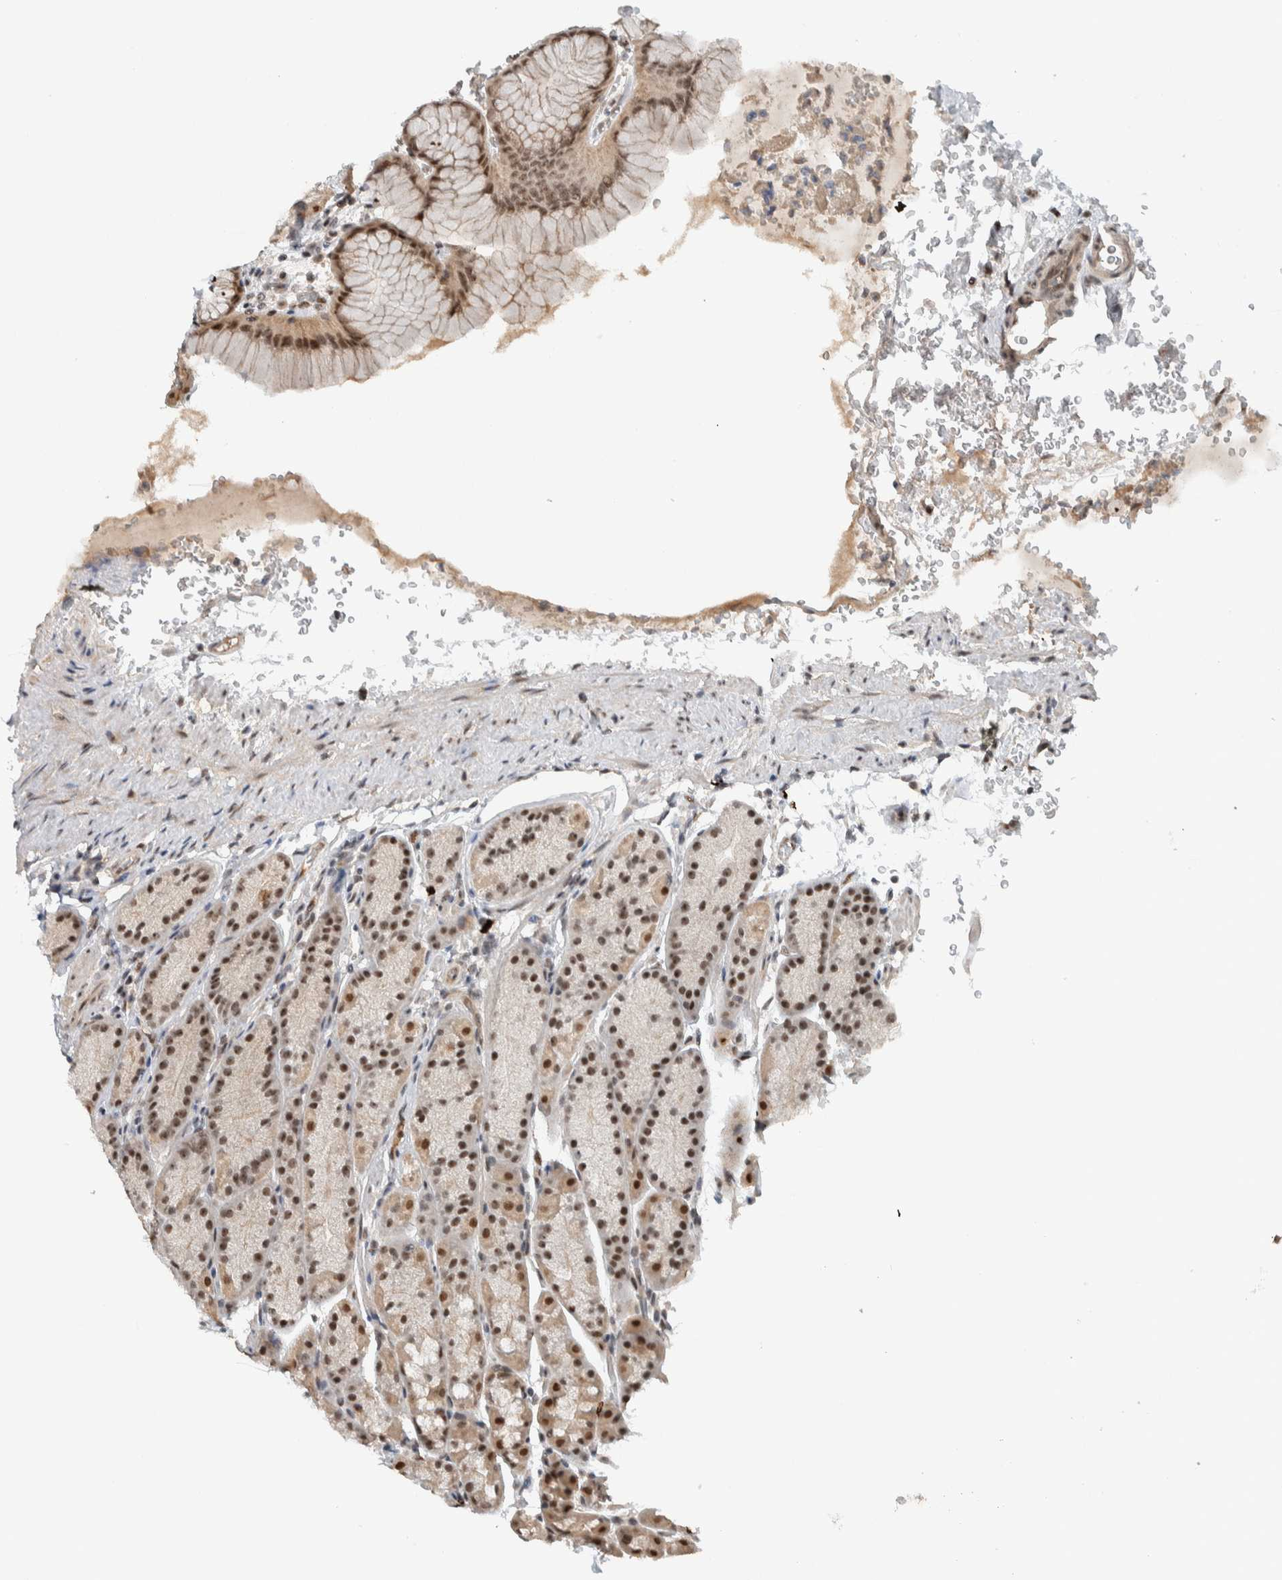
{"staining": {"intensity": "moderate", "quantity": "25%-75%", "location": "cytoplasmic/membranous,nuclear"}, "tissue": "stomach", "cell_type": "Glandular cells", "image_type": "normal", "snomed": [{"axis": "morphology", "description": "Normal tissue, NOS"}, {"axis": "topography", "description": "Stomach"}], "caption": "An IHC micrograph of normal tissue is shown. Protein staining in brown labels moderate cytoplasmic/membranous,nuclear positivity in stomach within glandular cells.", "gene": "ZFP91", "patient": {"sex": "male", "age": 42}}